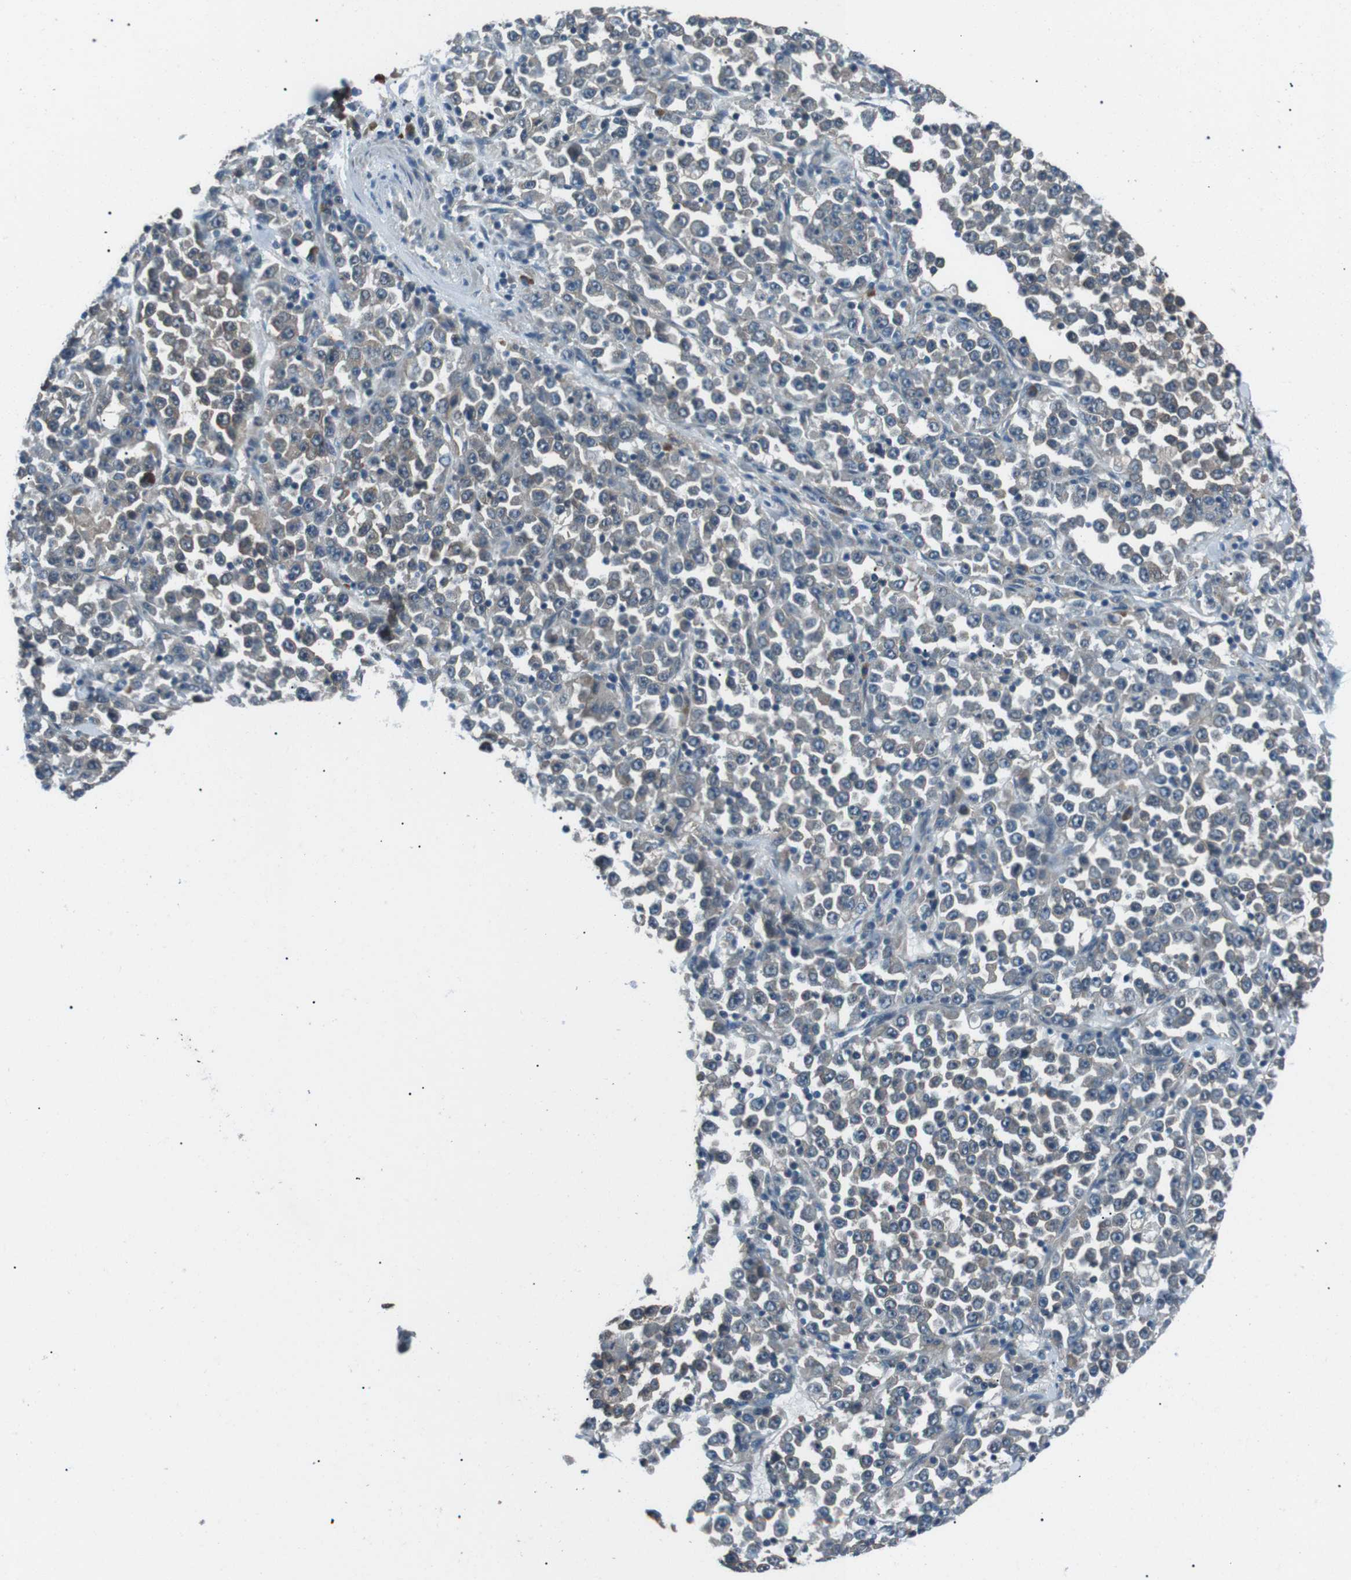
{"staining": {"intensity": "negative", "quantity": "none", "location": "none"}, "tissue": "stomach cancer", "cell_type": "Tumor cells", "image_type": "cancer", "snomed": [{"axis": "morphology", "description": "Normal tissue, NOS"}, {"axis": "morphology", "description": "Adenocarcinoma, NOS"}, {"axis": "topography", "description": "Stomach, upper"}, {"axis": "topography", "description": "Stomach"}], "caption": "Adenocarcinoma (stomach) was stained to show a protein in brown. There is no significant positivity in tumor cells.", "gene": "LRIG2", "patient": {"sex": "male", "age": 59}}